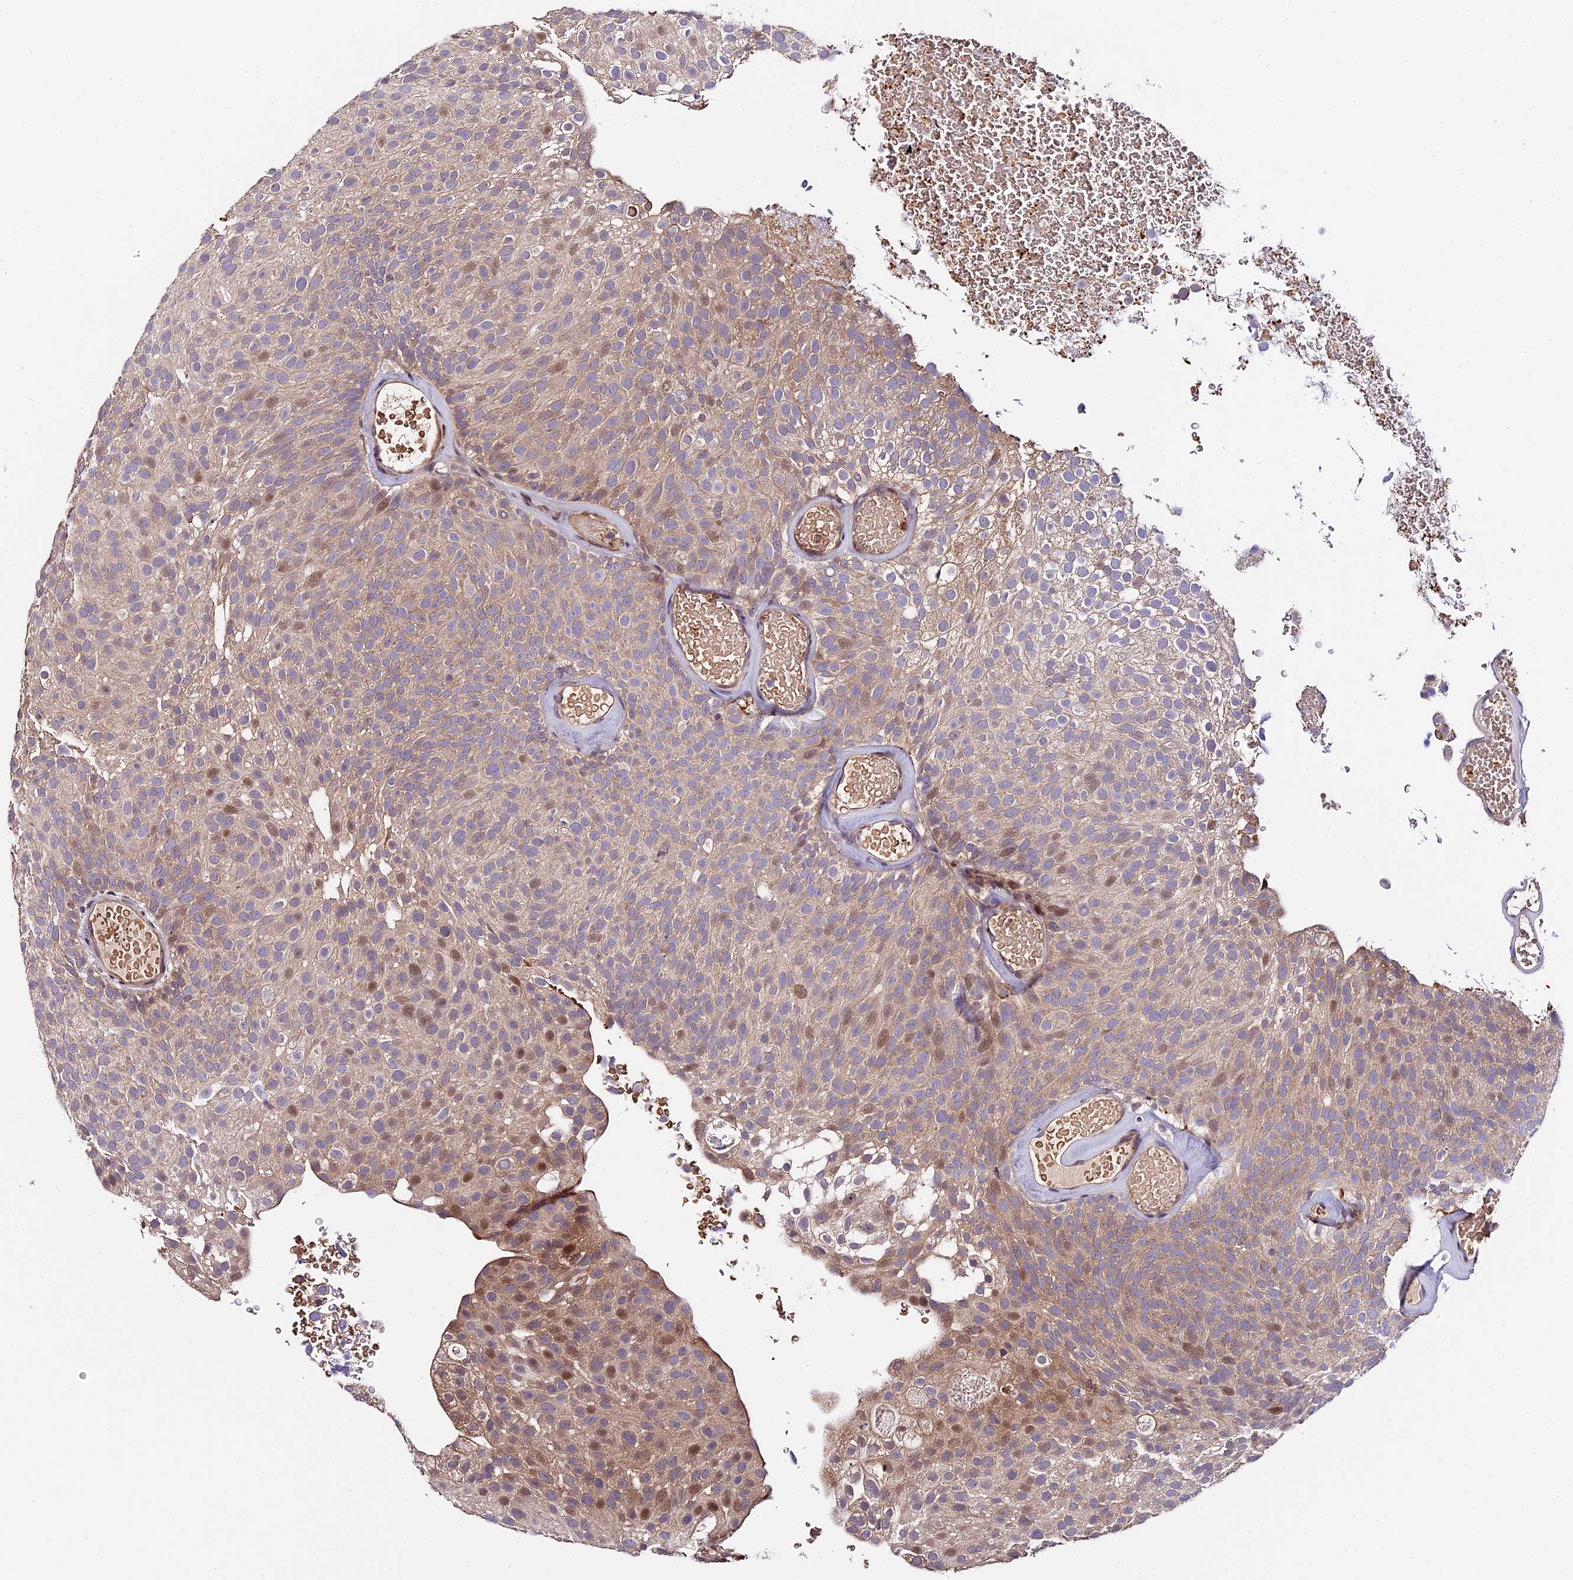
{"staining": {"intensity": "moderate", "quantity": "25%-75%", "location": "cytoplasmic/membranous,nuclear"}, "tissue": "urothelial cancer", "cell_type": "Tumor cells", "image_type": "cancer", "snomed": [{"axis": "morphology", "description": "Urothelial carcinoma, Low grade"}, {"axis": "topography", "description": "Urinary bladder"}], "caption": "IHC image of neoplastic tissue: human low-grade urothelial carcinoma stained using immunohistochemistry (IHC) reveals medium levels of moderate protein expression localized specifically in the cytoplasmic/membranous and nuclear of tumor cells, appearing as a cytoplasmic/membranous and nuclear brown color.", "gene": "TRMT1", "patient": {"sex": "male", "age": 78}}